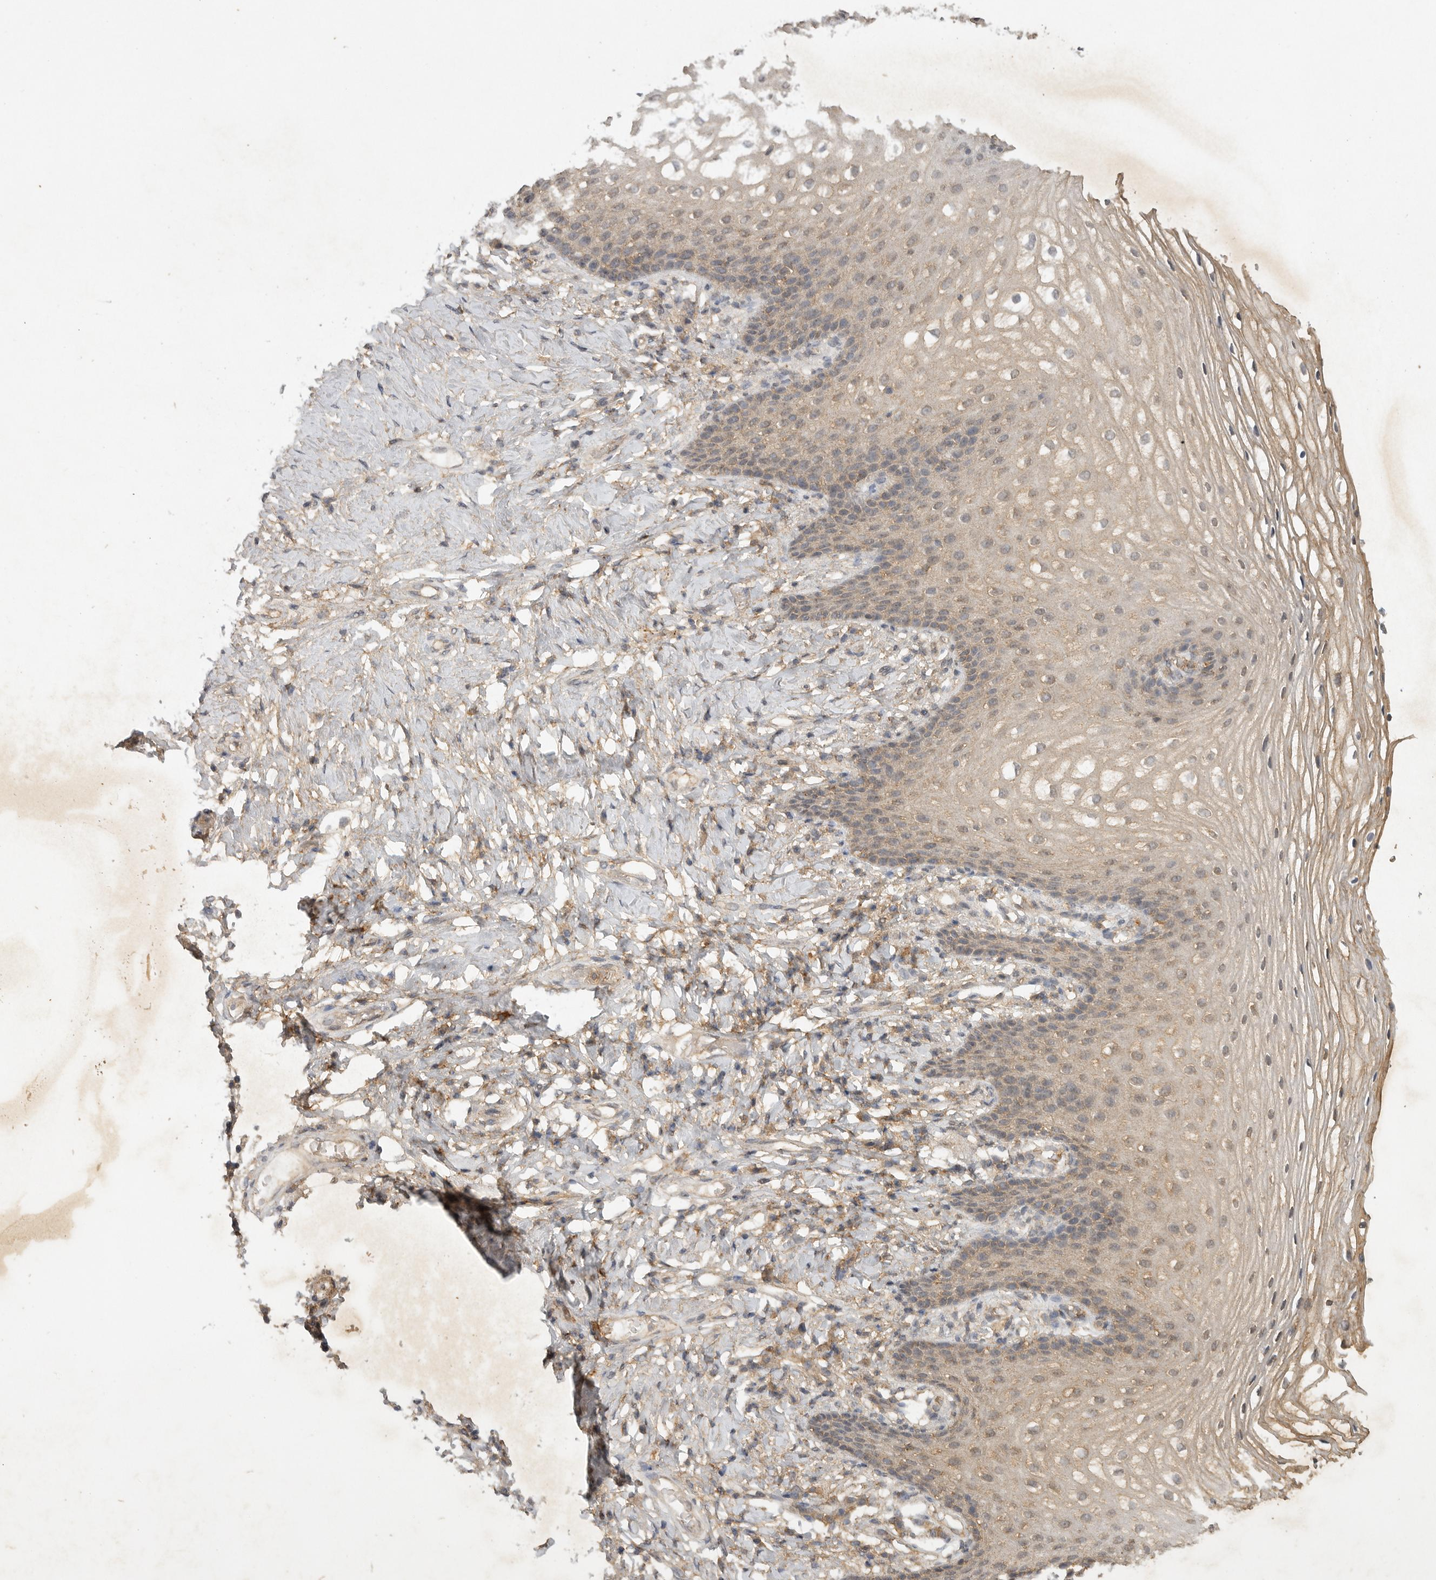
{"staining": {"intensity": "weak", "quantity": ">75%", "location": "cytoplasmic/membranous,nuclear"}, "tissue": "vagina", "cell_type": "Squamous epithelial cells", "image_type": "normal", "snomed": [{"axis": "morphology", "description": "Normal tissue, NOS"}, {"axis": "topography", "description": "Vagina"}], "caption": "Vagina stained for a protein reveals weak cytoplasmic/membranous,nuclear positivity in squamous epithelial cells. (DAB = brown stain, brightfield microscopy at high magnification).", "gene": "ICOSLG", "patient": {"sex": "female", "age": 60}}